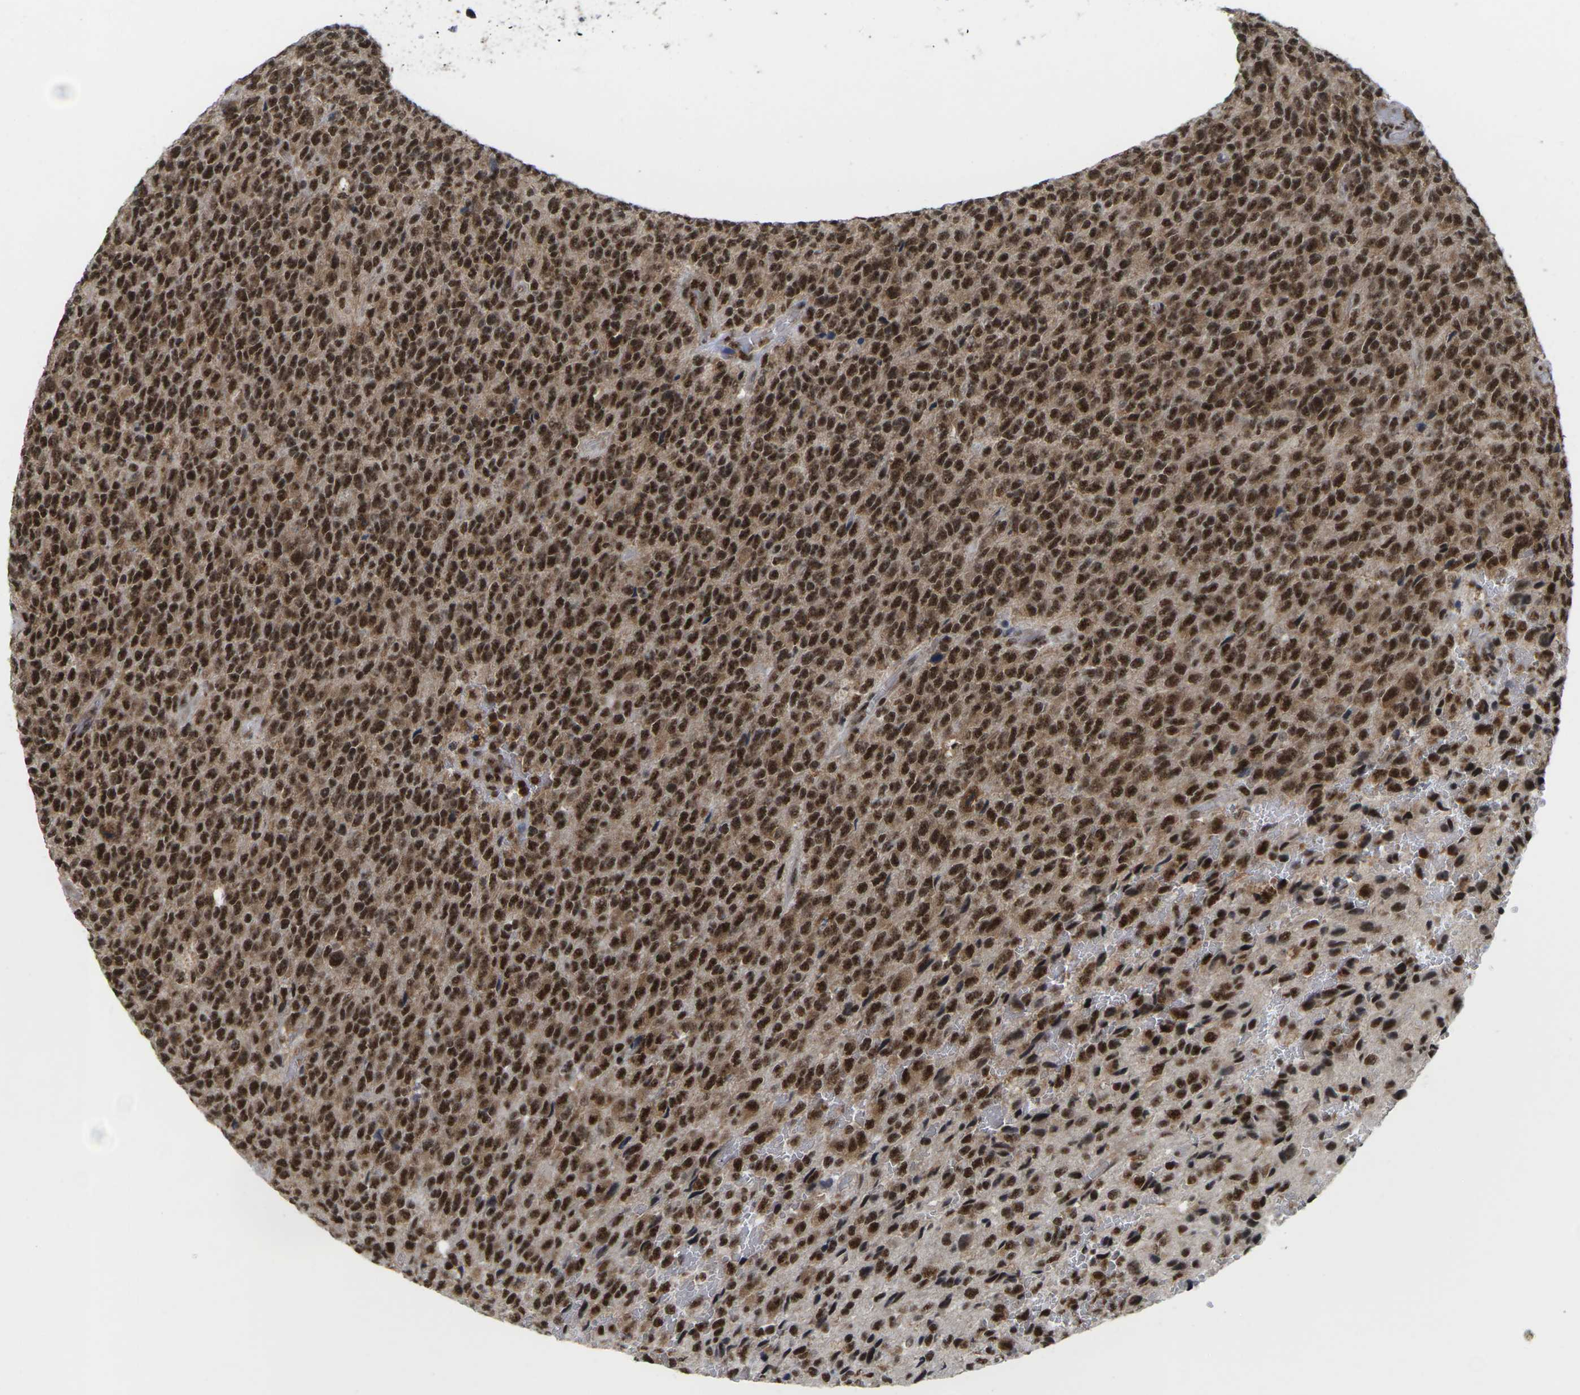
{"staining": {"intensity": "strong", "quantity": ">75%", "location": "cytoplasmic/membranous,nuclear"}, "tissue": "glioma", "cell_type": "Tumor cells", "image_type": "cancer", "snomed": [{"axis": "morphology", "description": "Glioma, malignant, High grade"}, {"axis": "topography", "description": "pancreas cauda"}], "caption": "IHC of malignant glioma (high-grade) reveals high levels of strong cytoplasmic/membranous and nuclear staining in about >75% of tumor cells.", "gene": "MAGOH", "patient": {"sex": "male", "age": 60}}